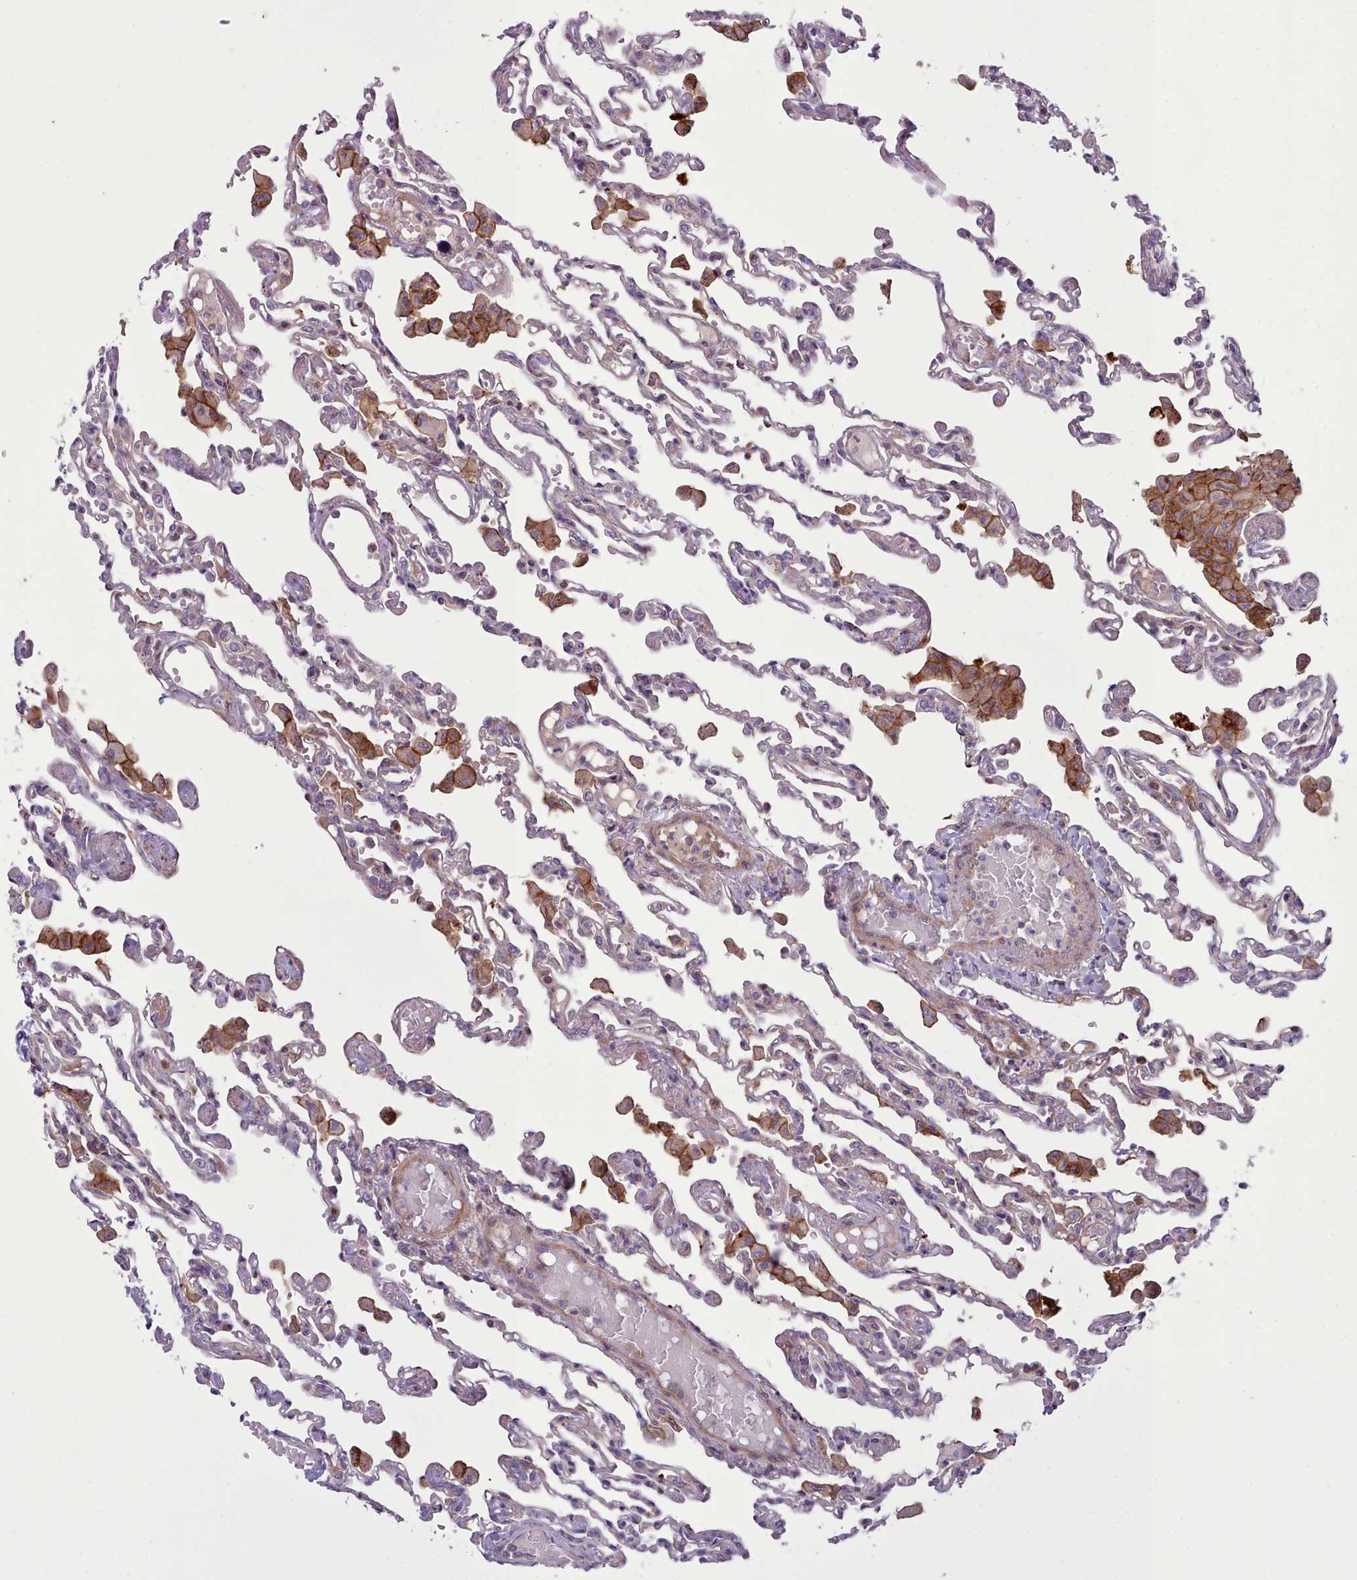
{"staining": {"intensity": "negative", "quantity": "none", "location": "none"}, "tissue": "lung", "cell_type": "Alveolar cells", "image_type": "normal", "snomed": [{"axis": "morphology", "description": "Normal tissue, NOS"}, {"axis": "topography", "description": "Bronchus"}, {"axis": "topography", "description": "Lung"}], "caption": "This is an immunohistochemistry (IHC) histopathology image of normal lung. There is no staining in alveolar cells.", "gene": "TENT4B", "patient": {"sex": "female", "age": 49}}